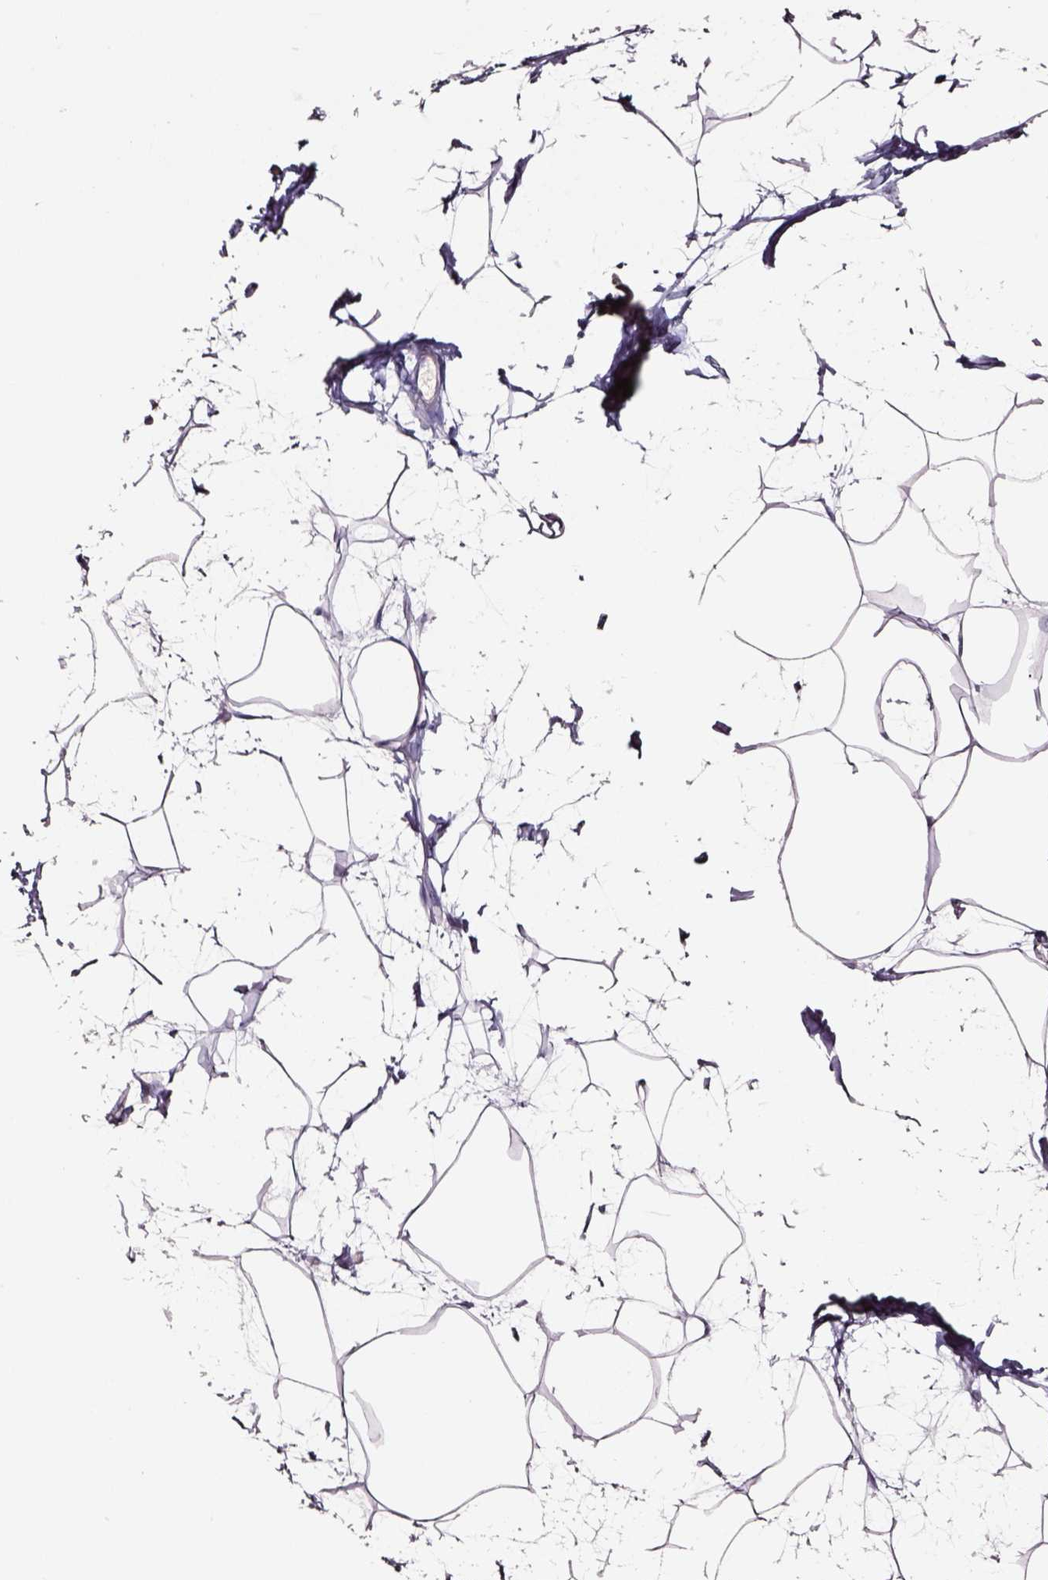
{"staining": {"intensity": "negative", "quantity": "none", "location": "none"}, "tissue": "breast", "cell_type": "Adipocytes", "image_type": "normal", "snomed": [{"axis": "morphology", "description": "Normal tissue, NOS"}, {"axis": "topography", "description": "Breast"}], "caption": "A high-resolution histopathology image shows IHC staining of normal breast, which shows no significant staining in adipocytes.", "gene": "SMIM17", "patient": {"sex": "female", "age": 45}}